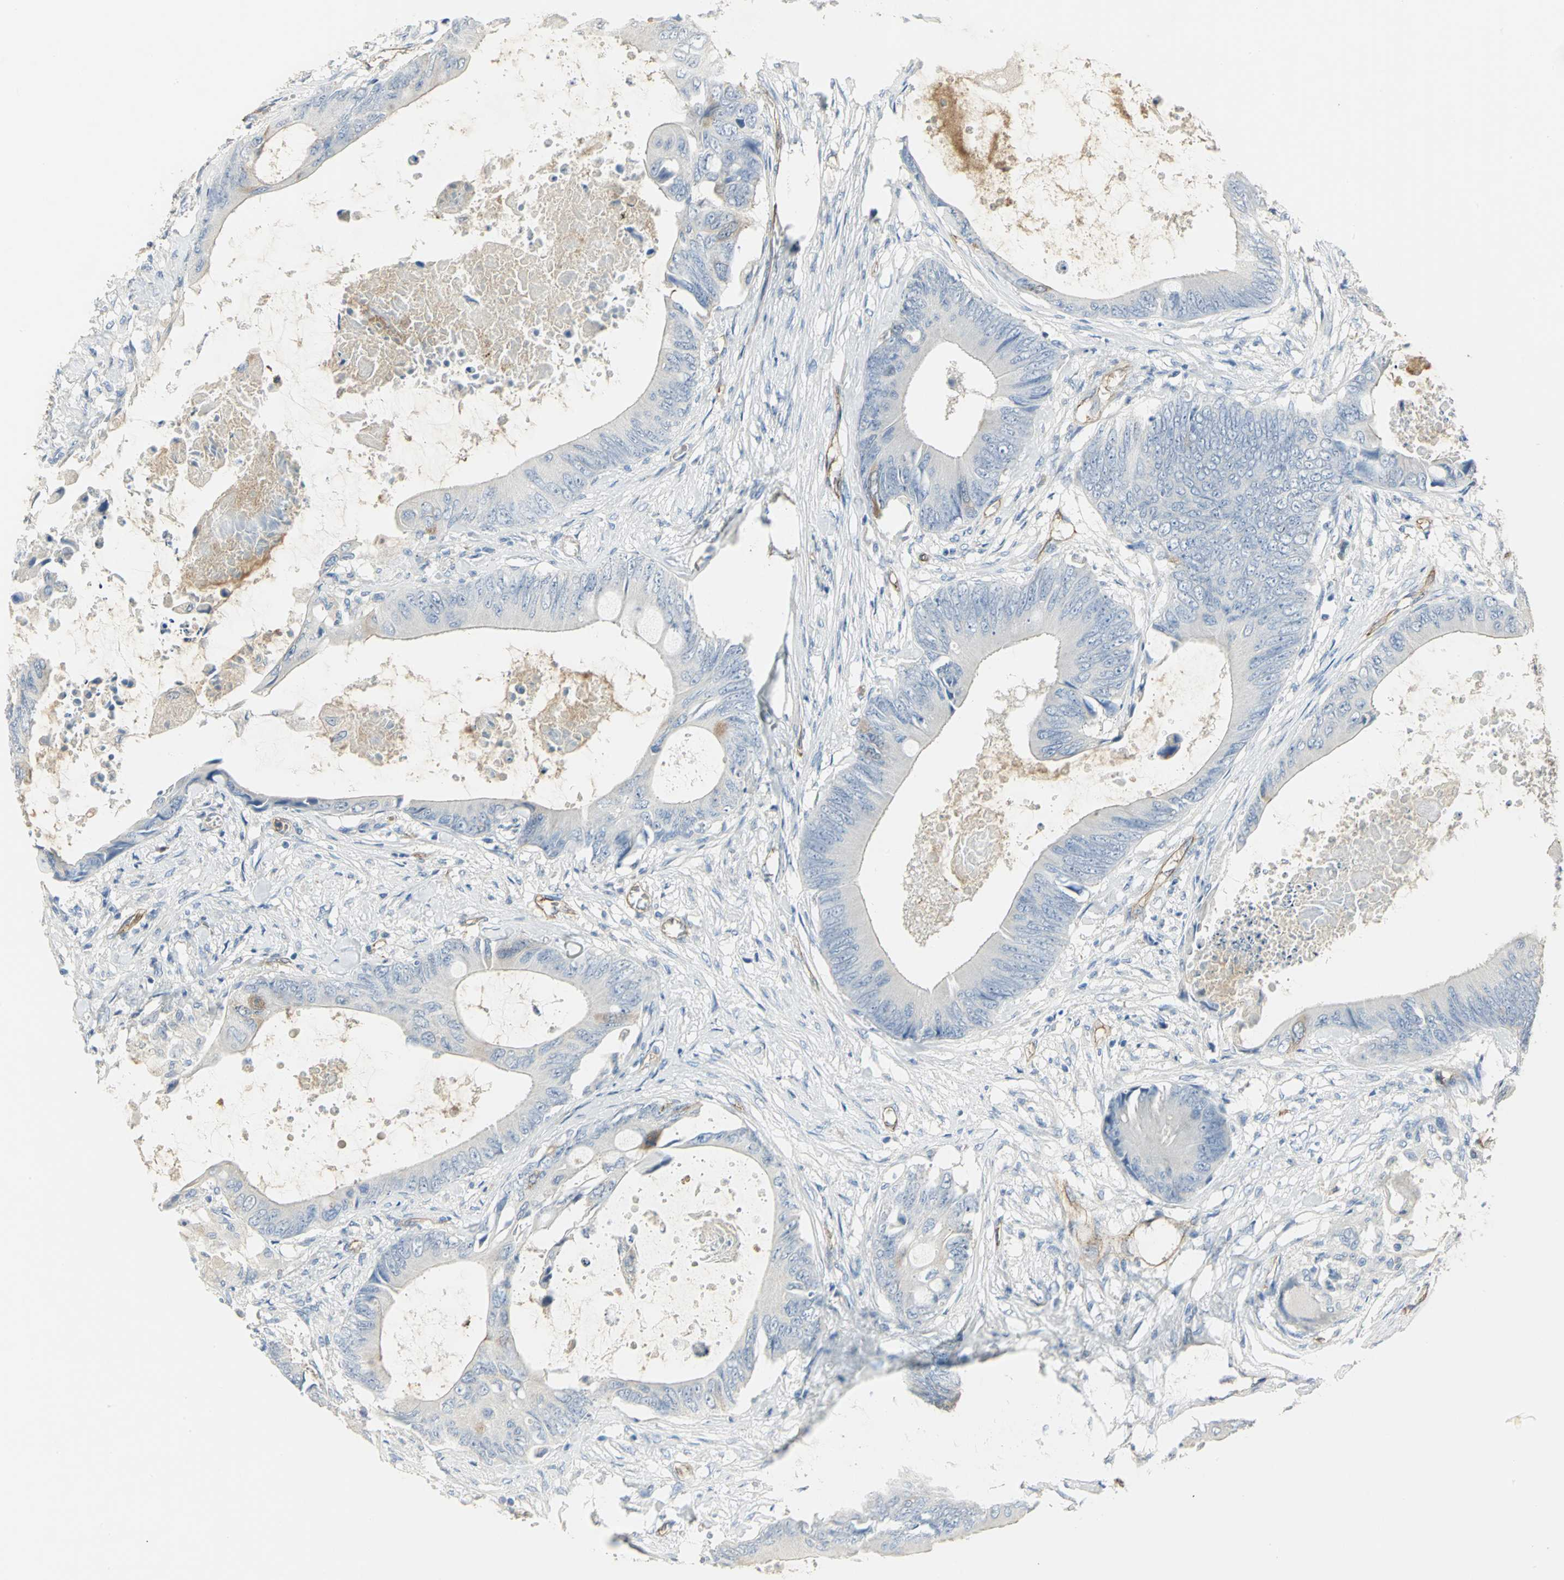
{"staining": {"intensity": "weak", "quantity": "<25%", "location": "cytoplasmic/membranous"}, "tissue": "colorectal cancer", "cell_type": "Tumor cells", "image_type": "cancer", "snomed": [{"axis": "morphology", "description": "Normal tissue, NOS"}, {"axis": "morphology", "description": "Adenocarcinoma, NOS"}, {"axis": "topography", "description": "Rectum"}, {"axis": "topography", "description": "Peripheral nerve tissue"}], "caption": "Immunohistochemical staining of adenocarcinoma (colorectal) displays no significant positivity in tumor cells.", "gene": "DLGAP5", "patient": {"sex": "female", "age": 77}}